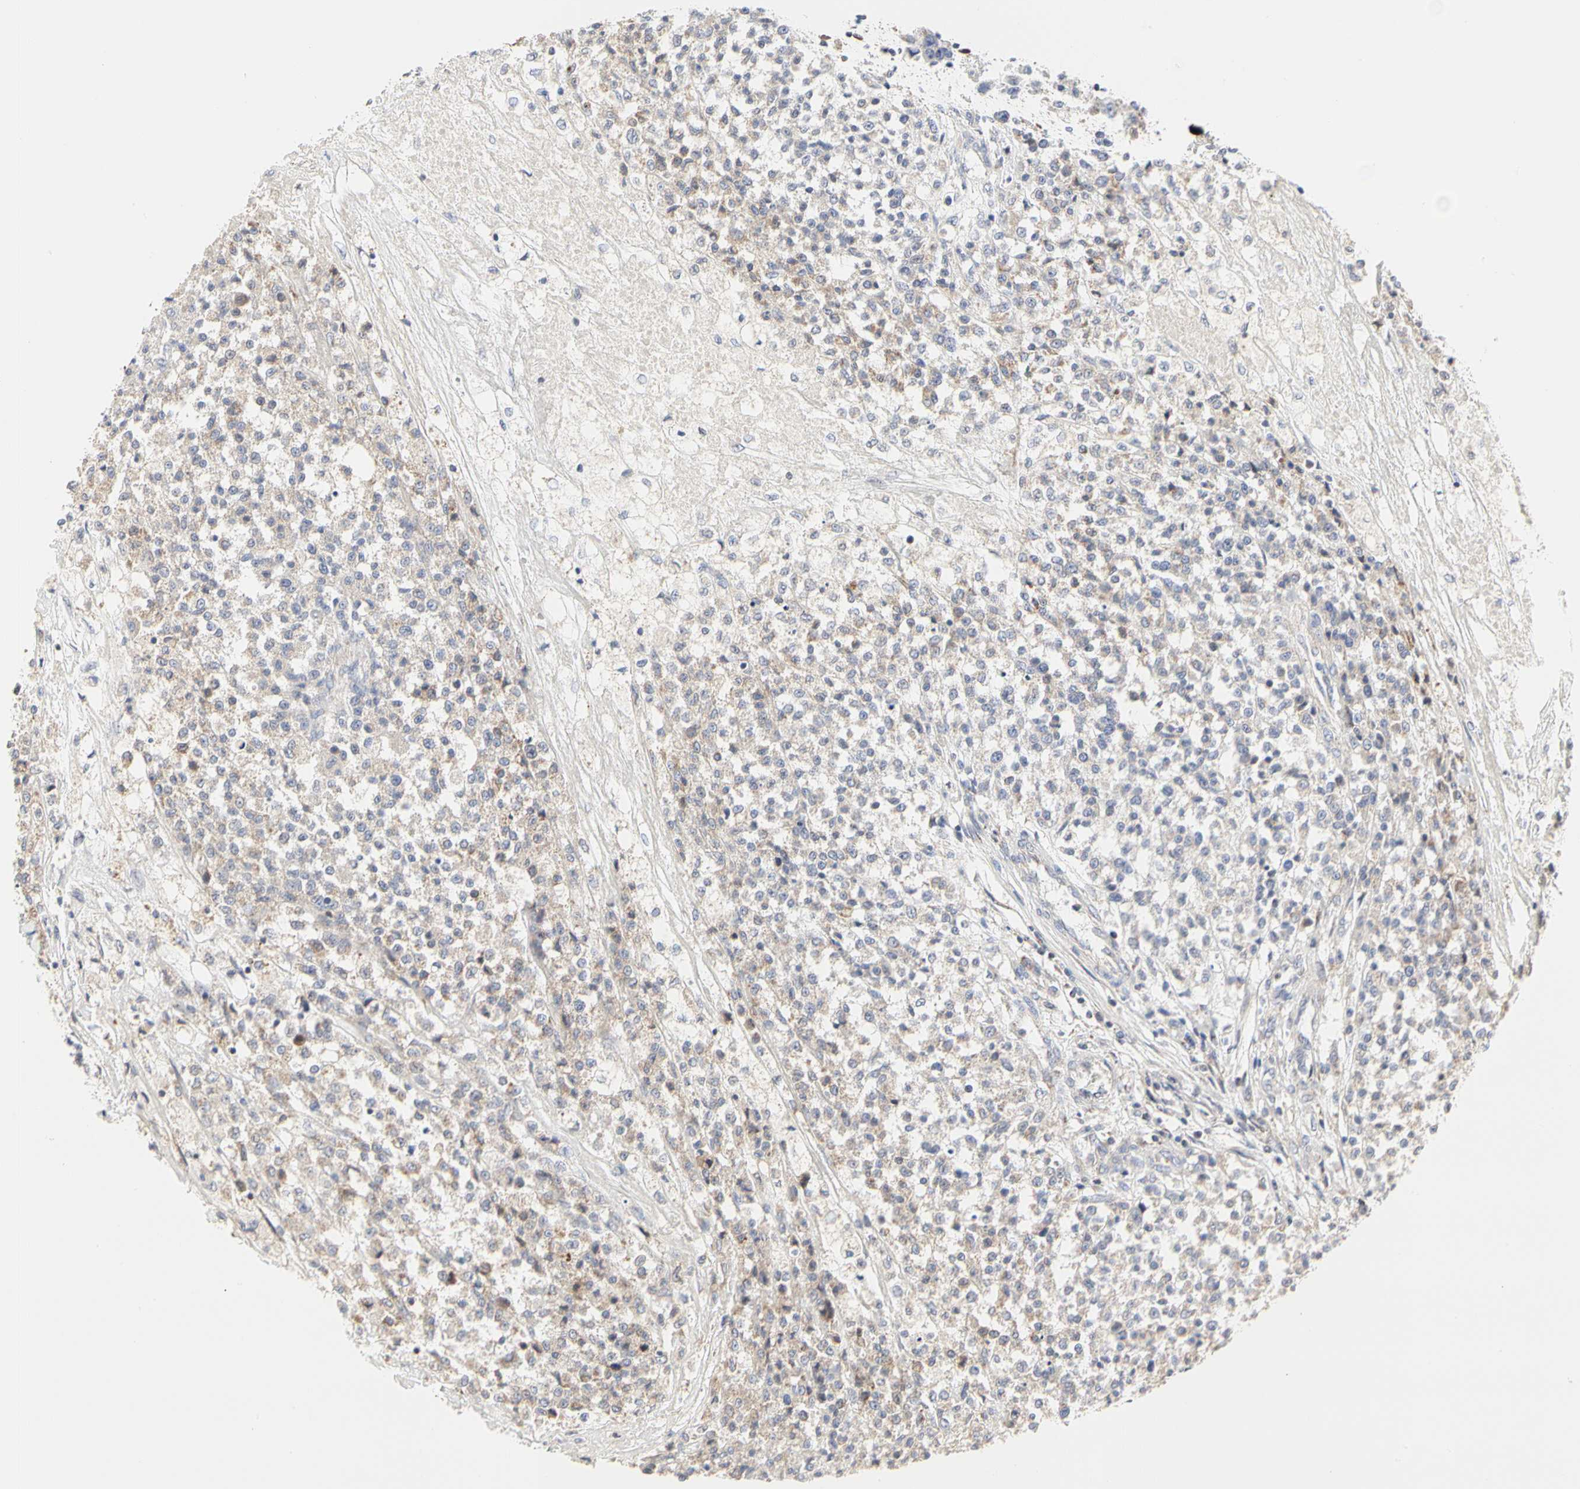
{"staining": {"intensity": "weak", "quantity": "25%-75%", "location": "cytoplasmic/membranous"}, "tissue": "testis cancer", "cell_type": "Tumor cells", "image_type": "cancer", "snomed": [{"axis": "morphology", "description": "Seminoma, NOS"}, {"axis": "topography", "description": "Testis"}], "caption": "Testis cancer (seminoma) was stained to show a protein in brown. There is low levels of weak cytoplasmic/membranous expression in about 25%-75% of tumor cells.", "gene": "TSKU", "patient": {"sex": "male", "age": 59}}